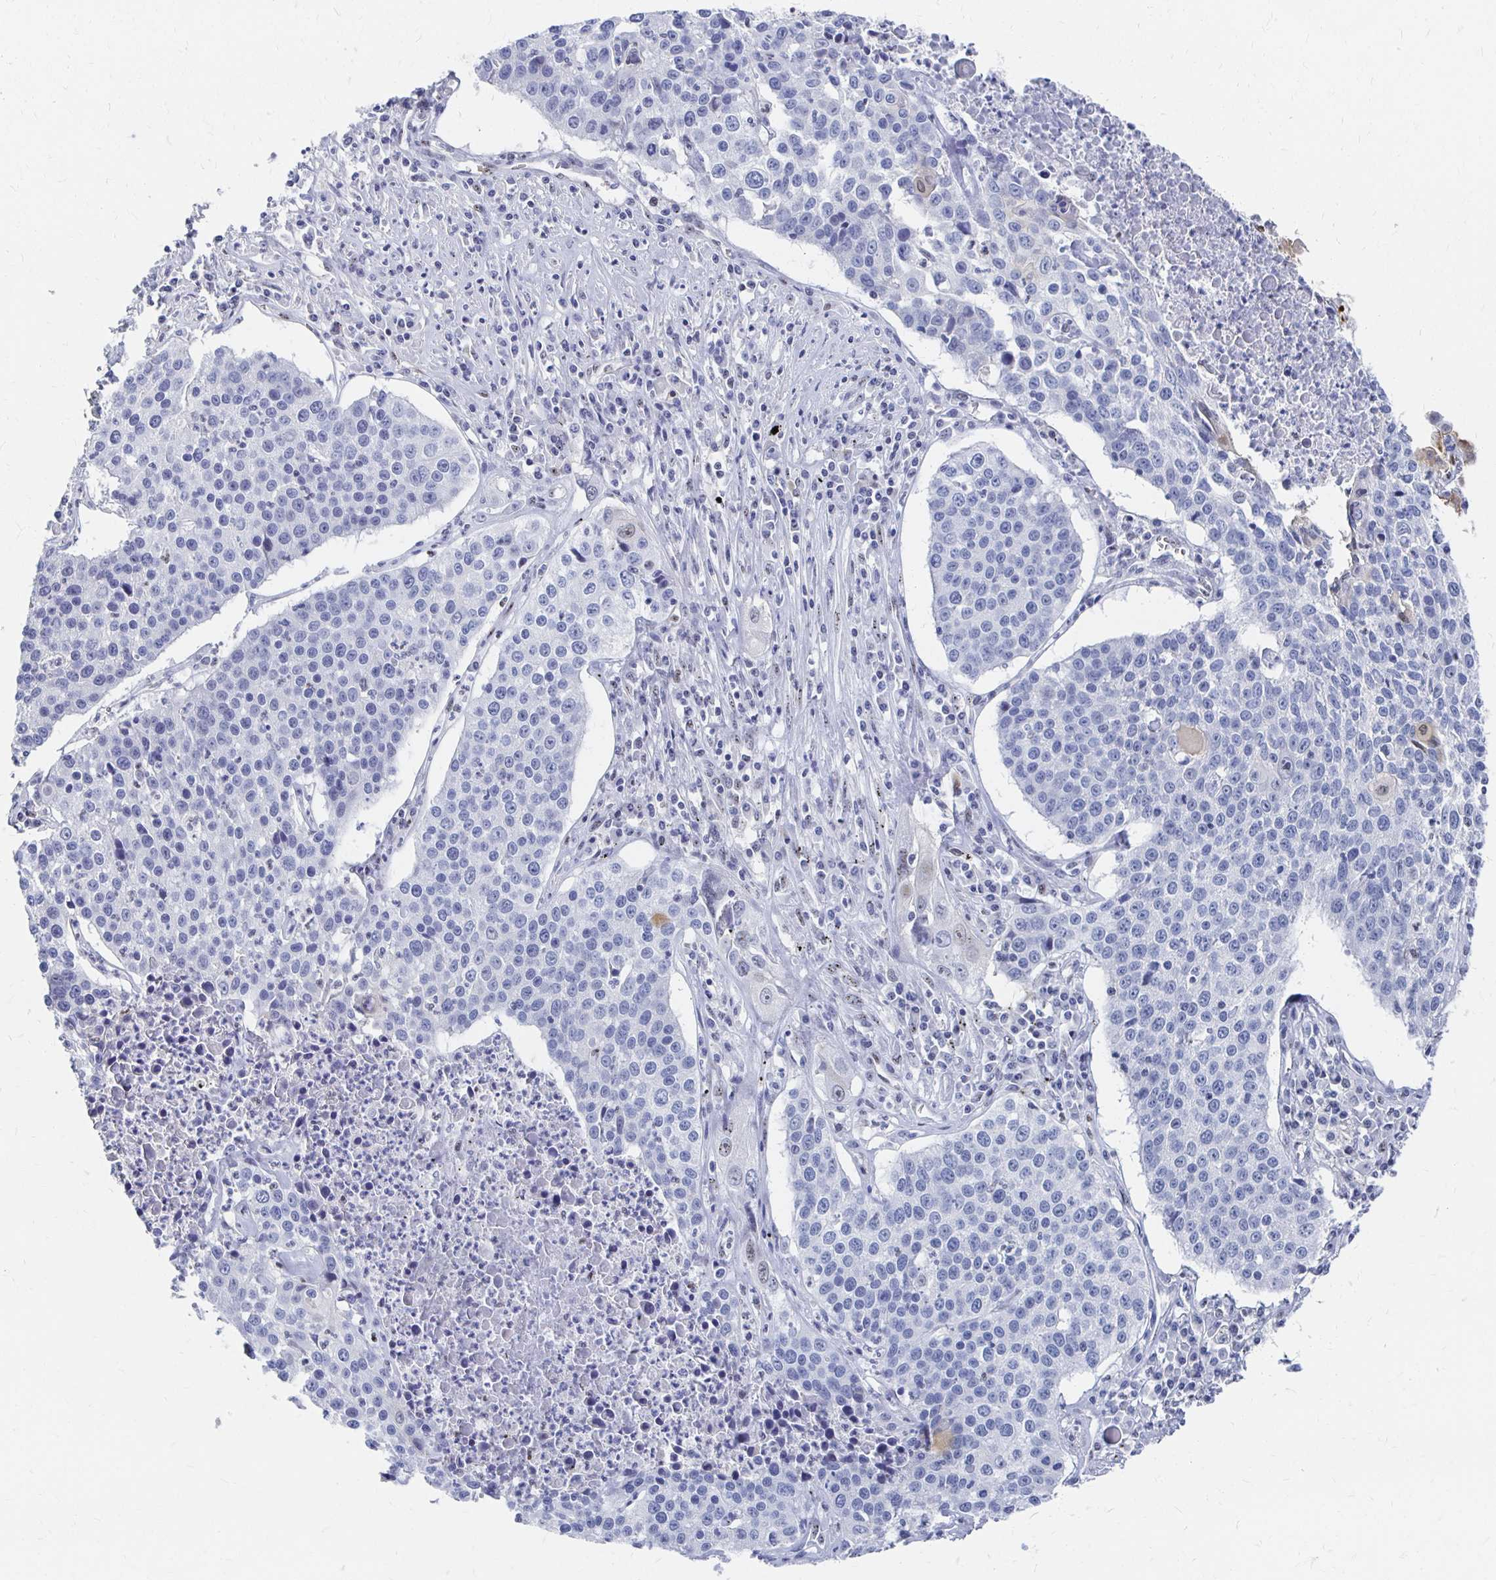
{"staining": {"intensity": "negative", "quantity": "none", "location": "none"}, "tissue": "lung cancer", "cell_type": "Tumor cells", "image_type": "cancer", "snomed": [{"axis": "morphology", "description": "Squamous cell carcinoma, NOS"}, {"axis": "morphology", "description": "Squamous cell carcinoma, metastatic, NOS"}, {"axis": "topography", "description": "Lung"}, {"axis": "topography", "description": "Pleura, NOS"}], "caption": "The IHC histopathology image has no significant expression in tumor cells of lung cancer (squamous cell carcinoma) tissue.", "gene": "CLIC3", "patient": {"sex": "male", "age": 72}}